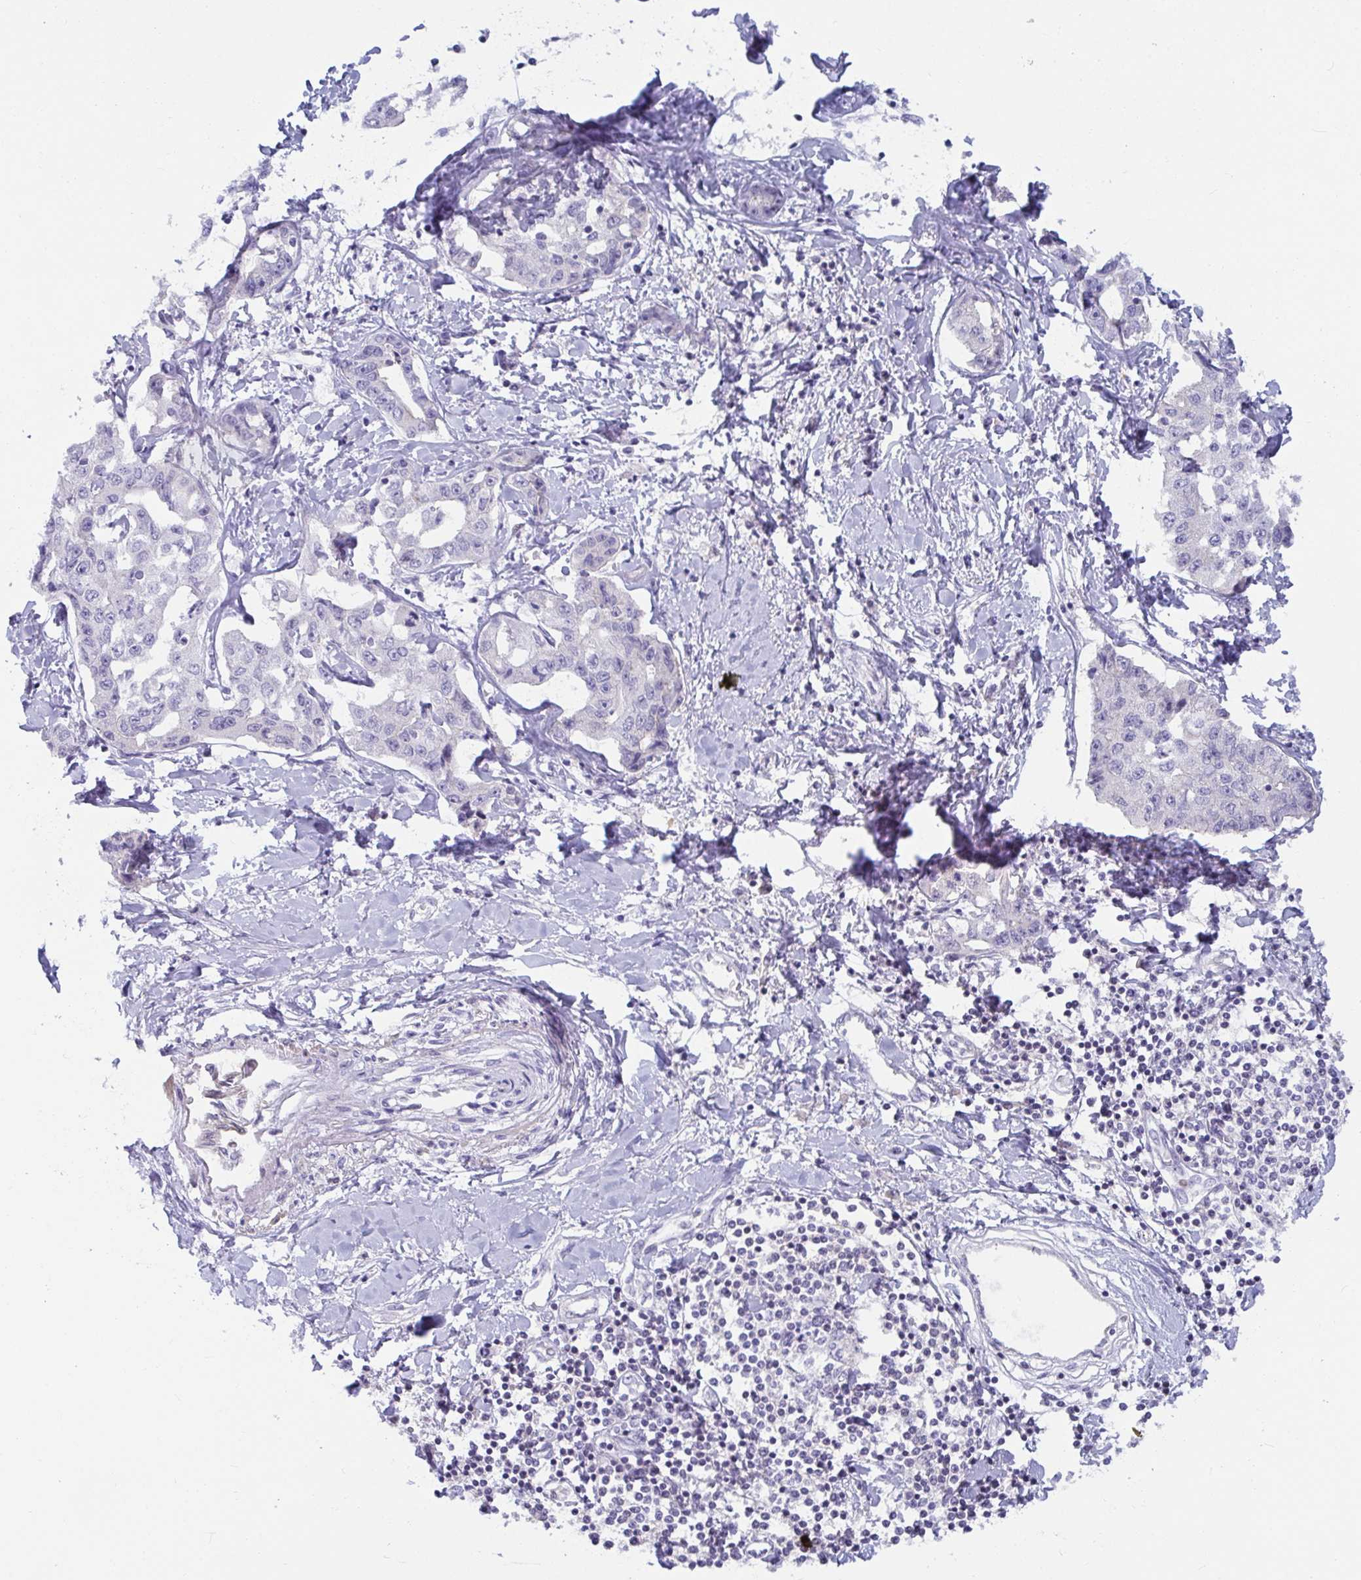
{"staining": {"intensity": "negative", "quantity": "none", "location": "none"}, "tissue": "liver cancer", "cell_type": "Tumor cells", "image_type": "cancer", "snomed": [{"axis": "morphology", "description": "Cholangiocarcinoma"}, {"axis": "topography", "description": "Liver"}], "caption": "DAB (3,3'-diaminobenzidine) immunohistochemical staining of liver cholangiocarcinoma shows no significant expression in tumor cells.", "gene": "NPY", "patient": {"sex": "male", "age": 59}}